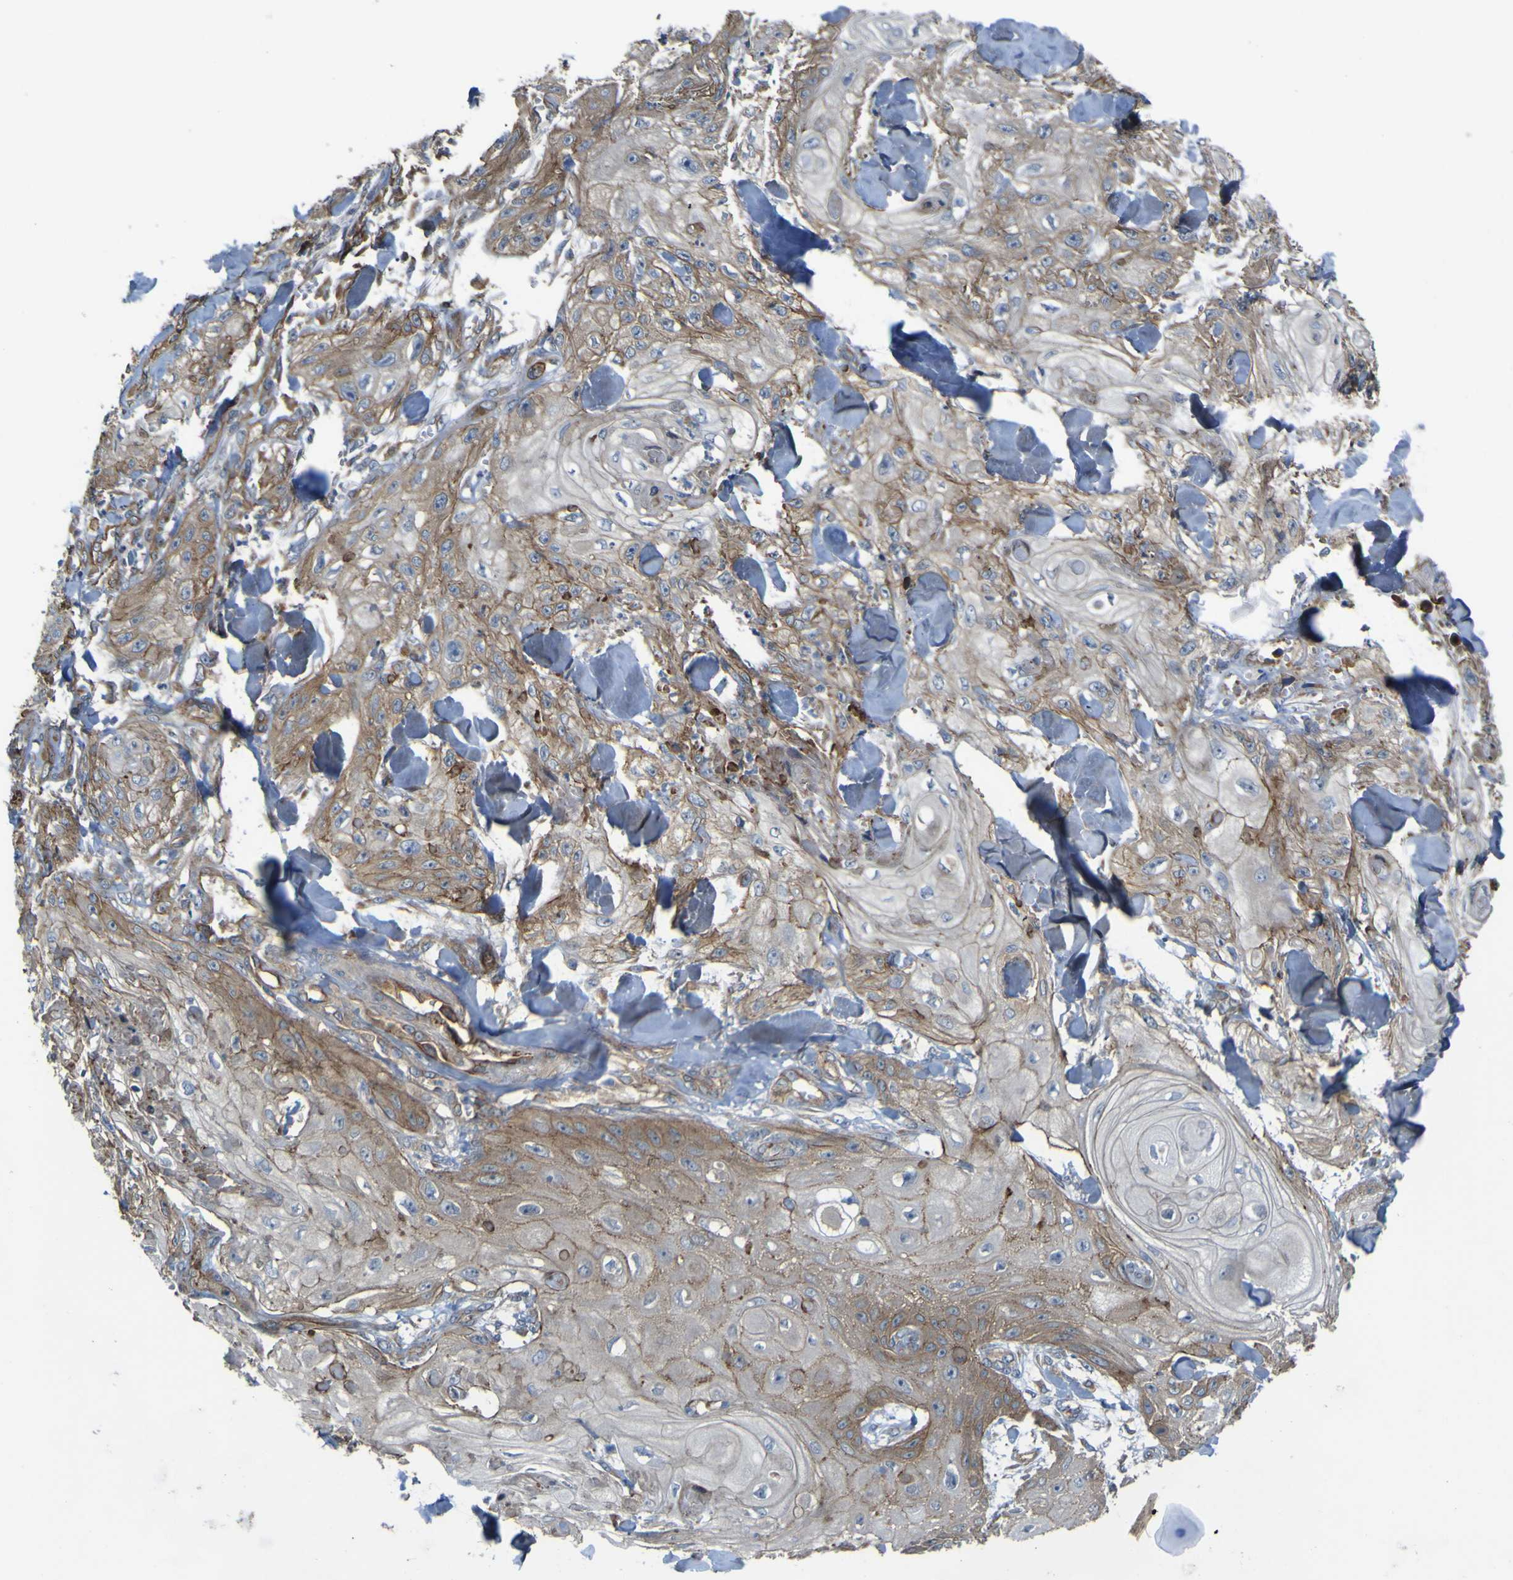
{"staining": {"intensity": "weak", "quantity": "25%-75%", "location": "cytoplasmic/membranous"}, "tissue": "skin cancer", "cell_type": "Tumor cells", "image_type": "cancer", "snomed": [{"axis": "morphology", "description": "Squamous cell carcinoma, NOS"}, {"axis": "topography", "description": "Skin"}], "caption": "IHC photomicrograph of neoplastic tissue: skin cancer stained using immunohistochemistry shows low levels of weak protein expression localized specifically in the cytoplasmic/membranous of tumor cells, appearing as a cytoplasmic/membranous brown color.", "gene": "FBXO30", "patient": {"sex": "male", "age": 74}}